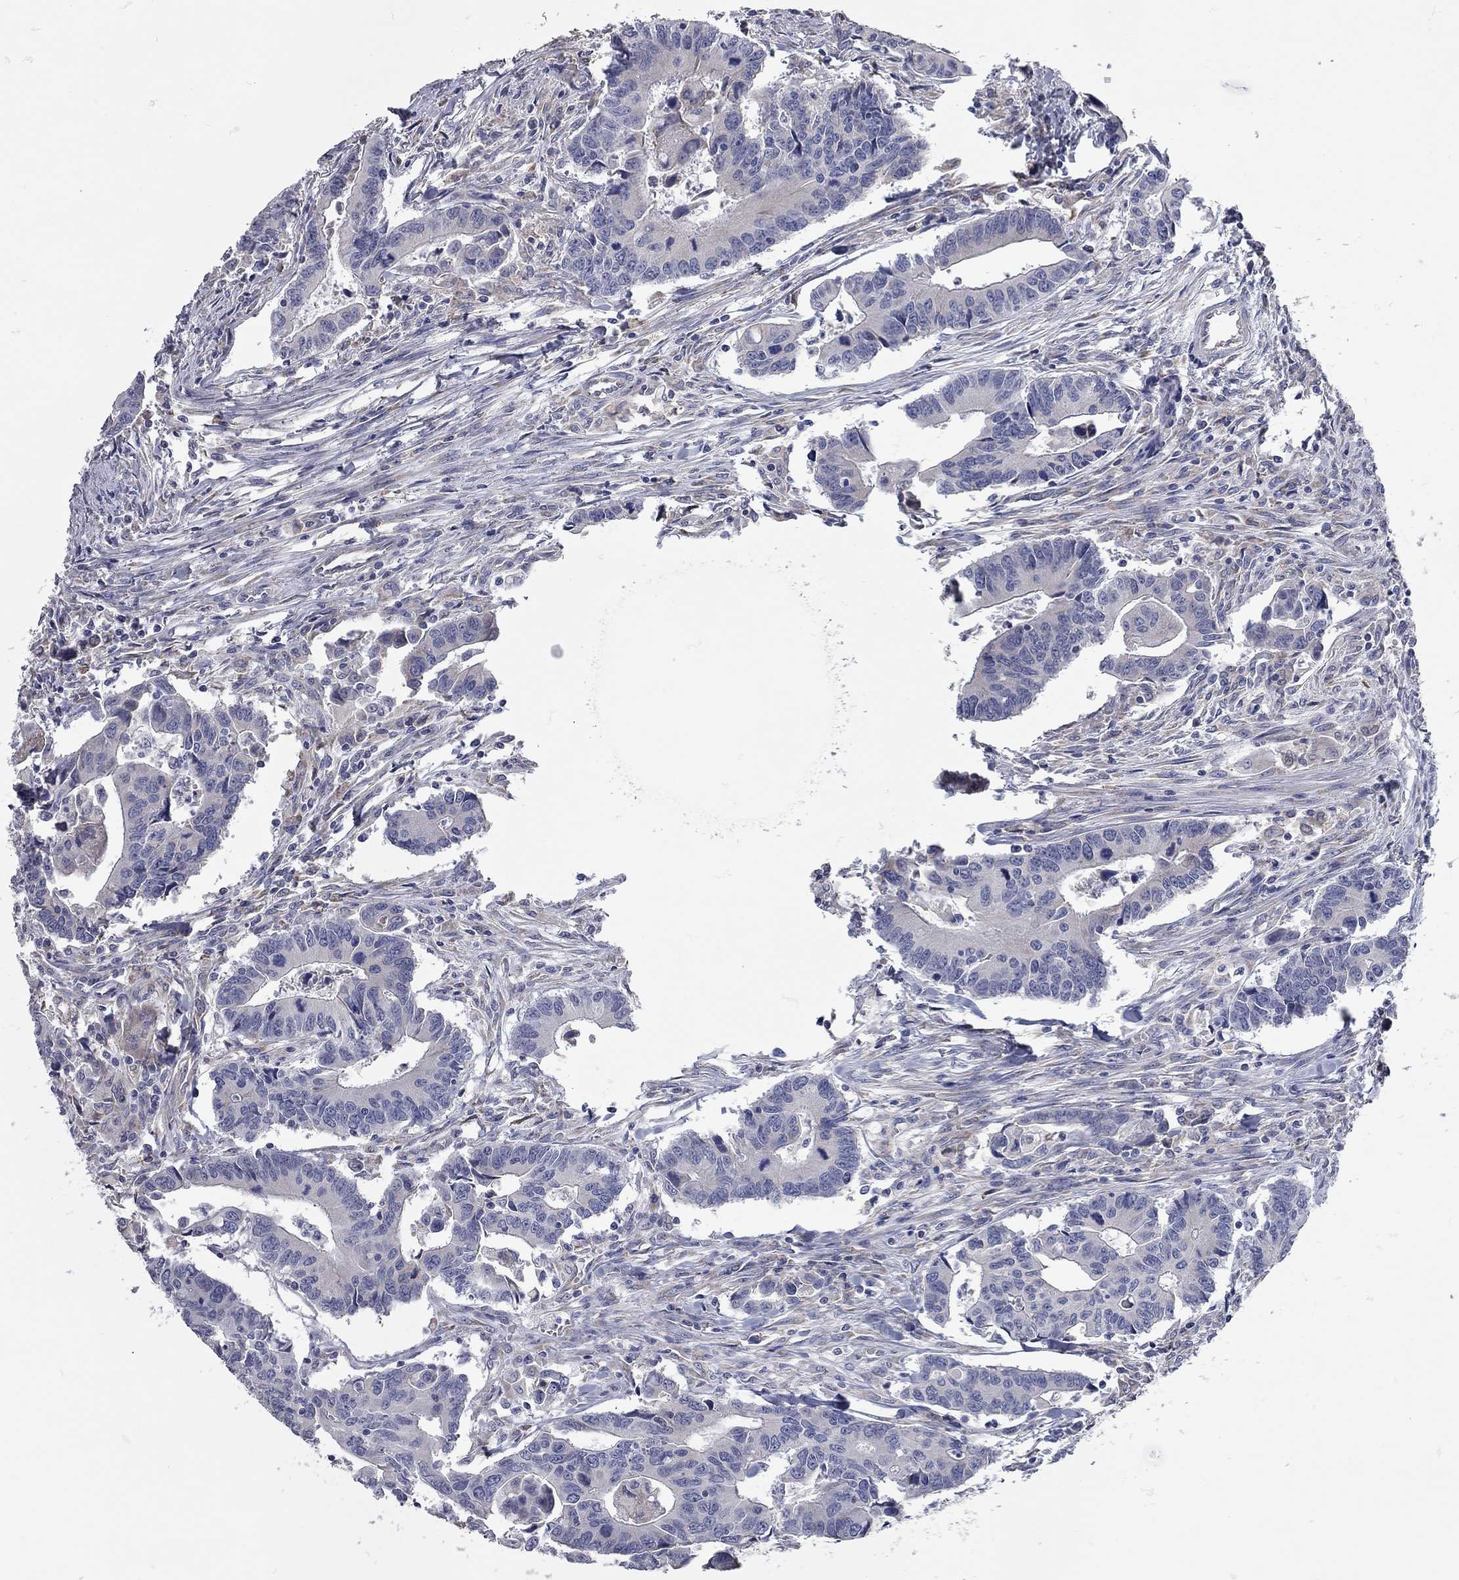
{"staining": {"intensity": "negative", "quantity": "none", "location": "none"}, "tissue": "colorectal cancer", "cell_type": "Tumor cells", "image_type": "cancer", "snomed": [{"axis": "morphology", "description": "Adenocarcinoma, NOS"}, {"axis": "topography", "description": "Rectum"}], "caption": "Colorectal cancer was stained to show a protein in brown. There is no significant staining in tumor cells.", "gene": "XAGE2", "patient": {"sex": "male", "age": 67}}